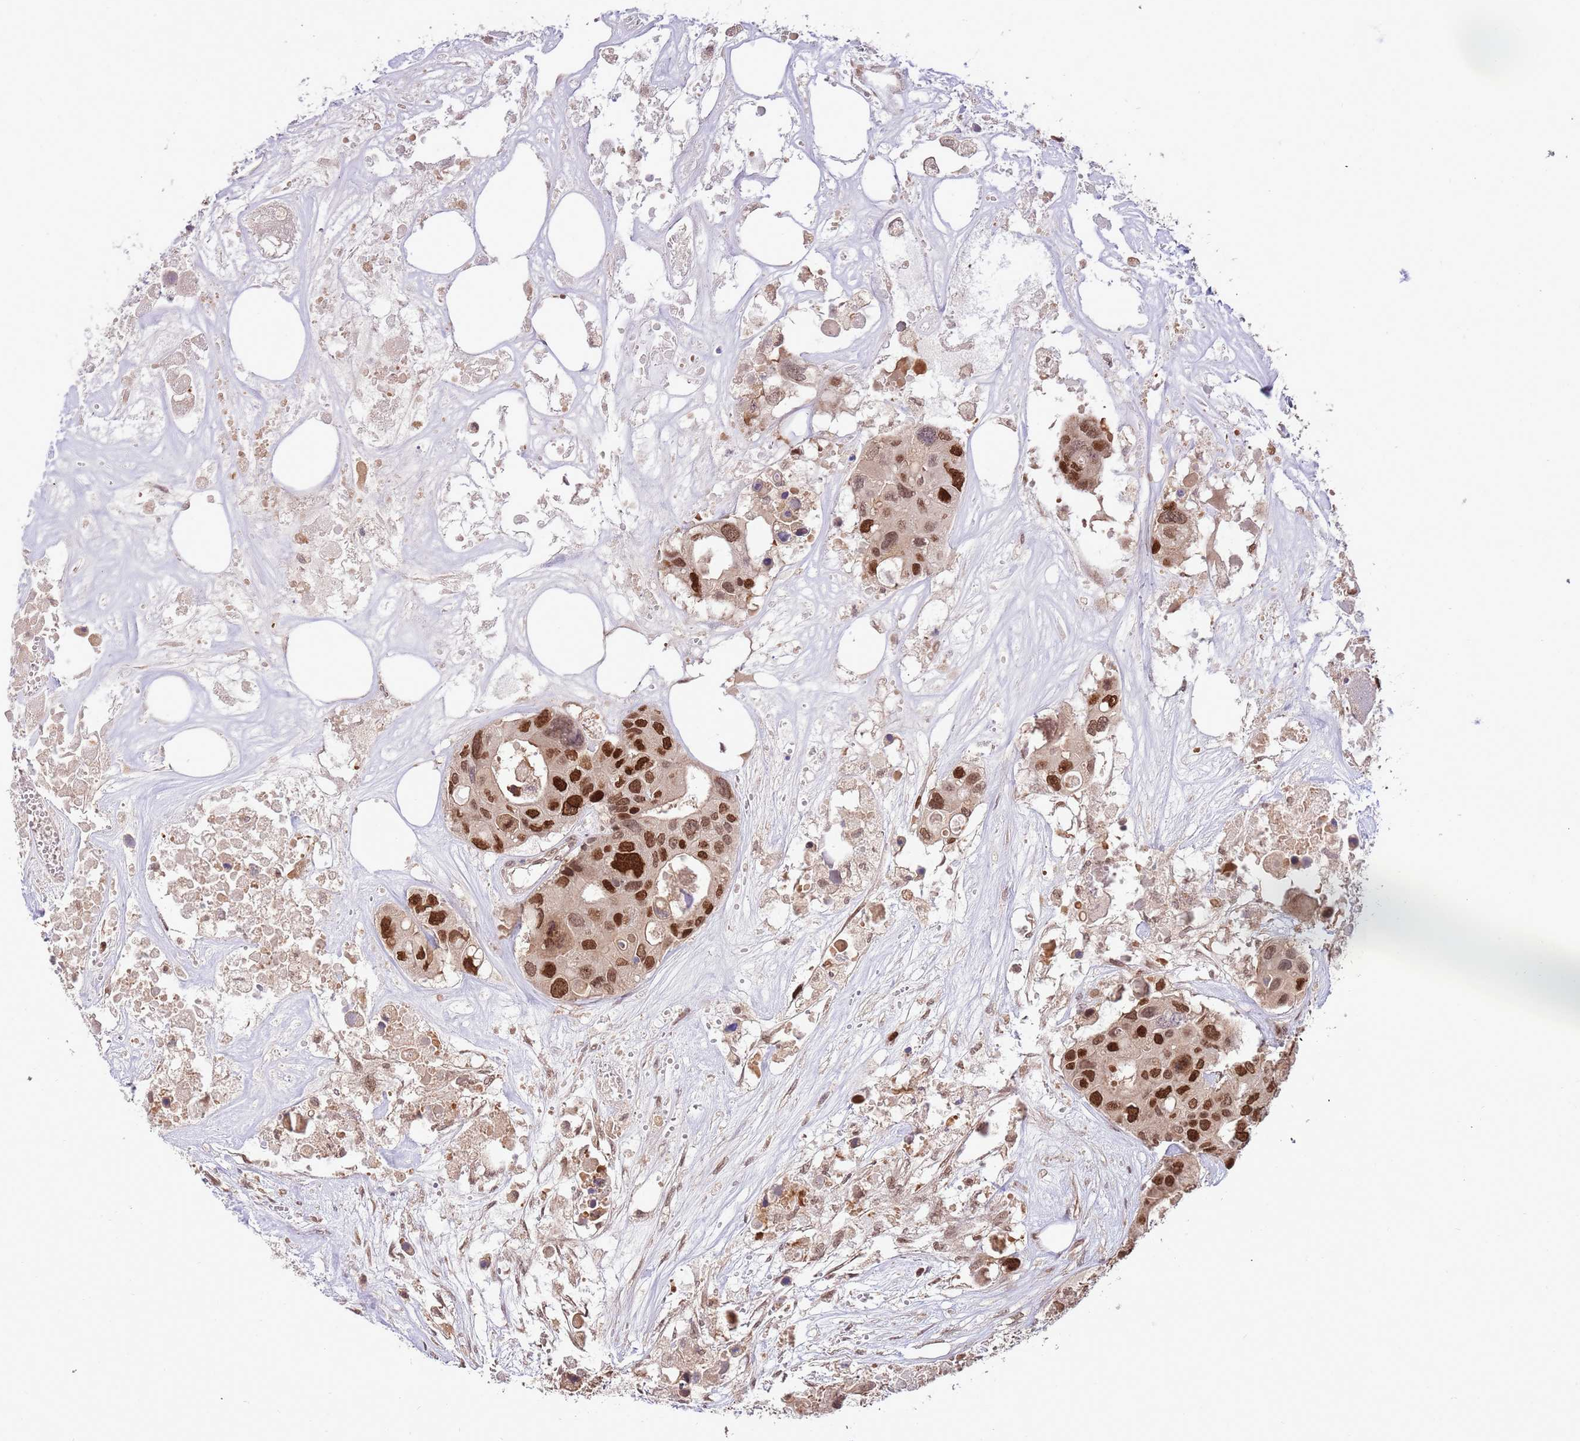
{"staining": {"intensity": "strong", "quantity": ">75%", "location": "nuclear"}, "tissue": "colorectal cancer", "cell_type": "Tumor cells", "image_type": "cancer", "snomed": [{"axis": "morphology", "description": "Adenocarcinoma, NOS"}, {"axis": "topography", "description": "Colon"}], "caption": "A brown stain labels strong nuclear expression of a protein in colorectal adenocarcinoma tumor cells.", "gene": "RIF1", "patient": {"sex": "male", "age": 77}}